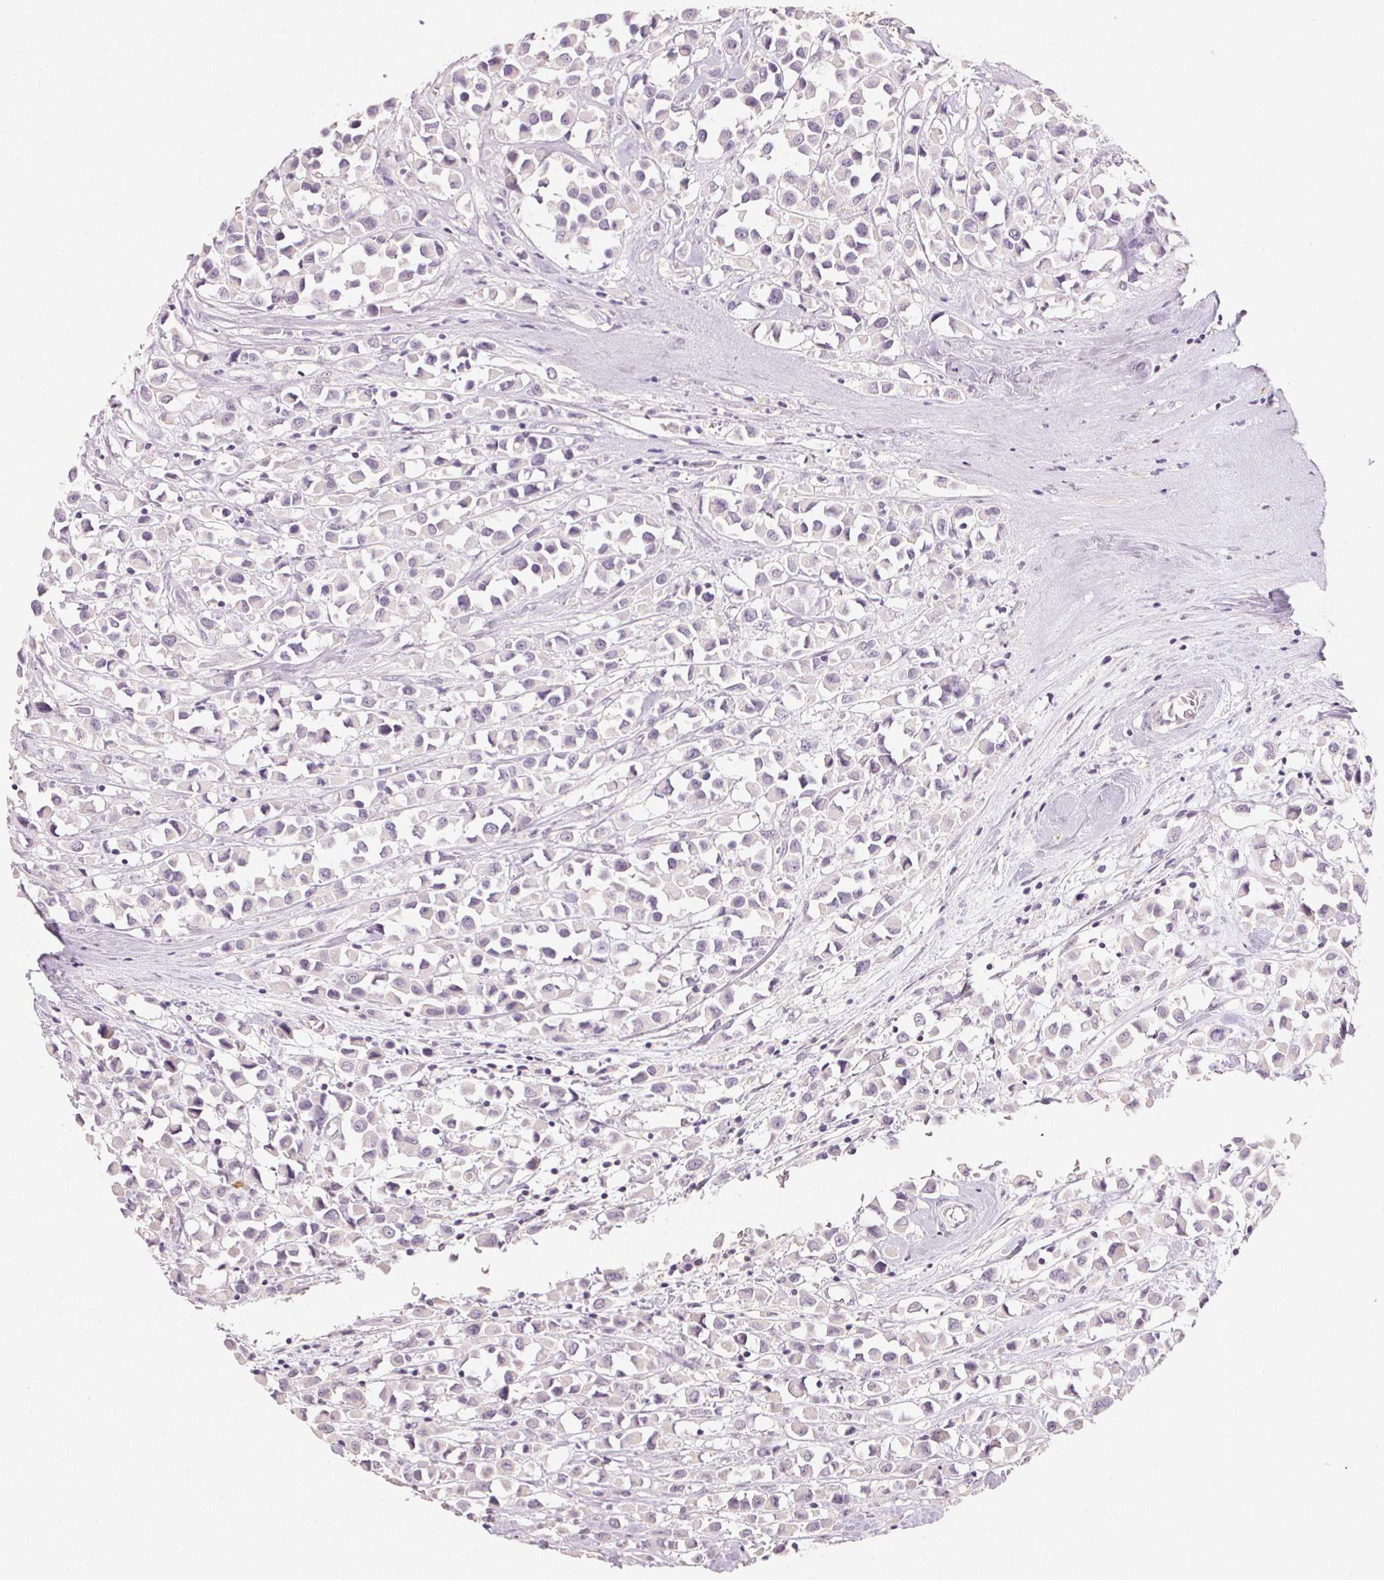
{"staining": {"intensity": "negative", "quantity": "none", "location": "none"}, "tissue": "breast cancer", "cell_type": "Tumor cells", "image_type": "cancer", "snomed": [{"axis": "morphology", "description": "Duct carcinoma"}, {"axis": "topography", "description": "Breast"}], "caption": "This is a image of immunohistochemistry staining of breast cancer (invasive ductal carcinoma), which shows no expression in tumor cells.", "gene": "CXCL5", "patient": {"sex": "female", "age": 61}}